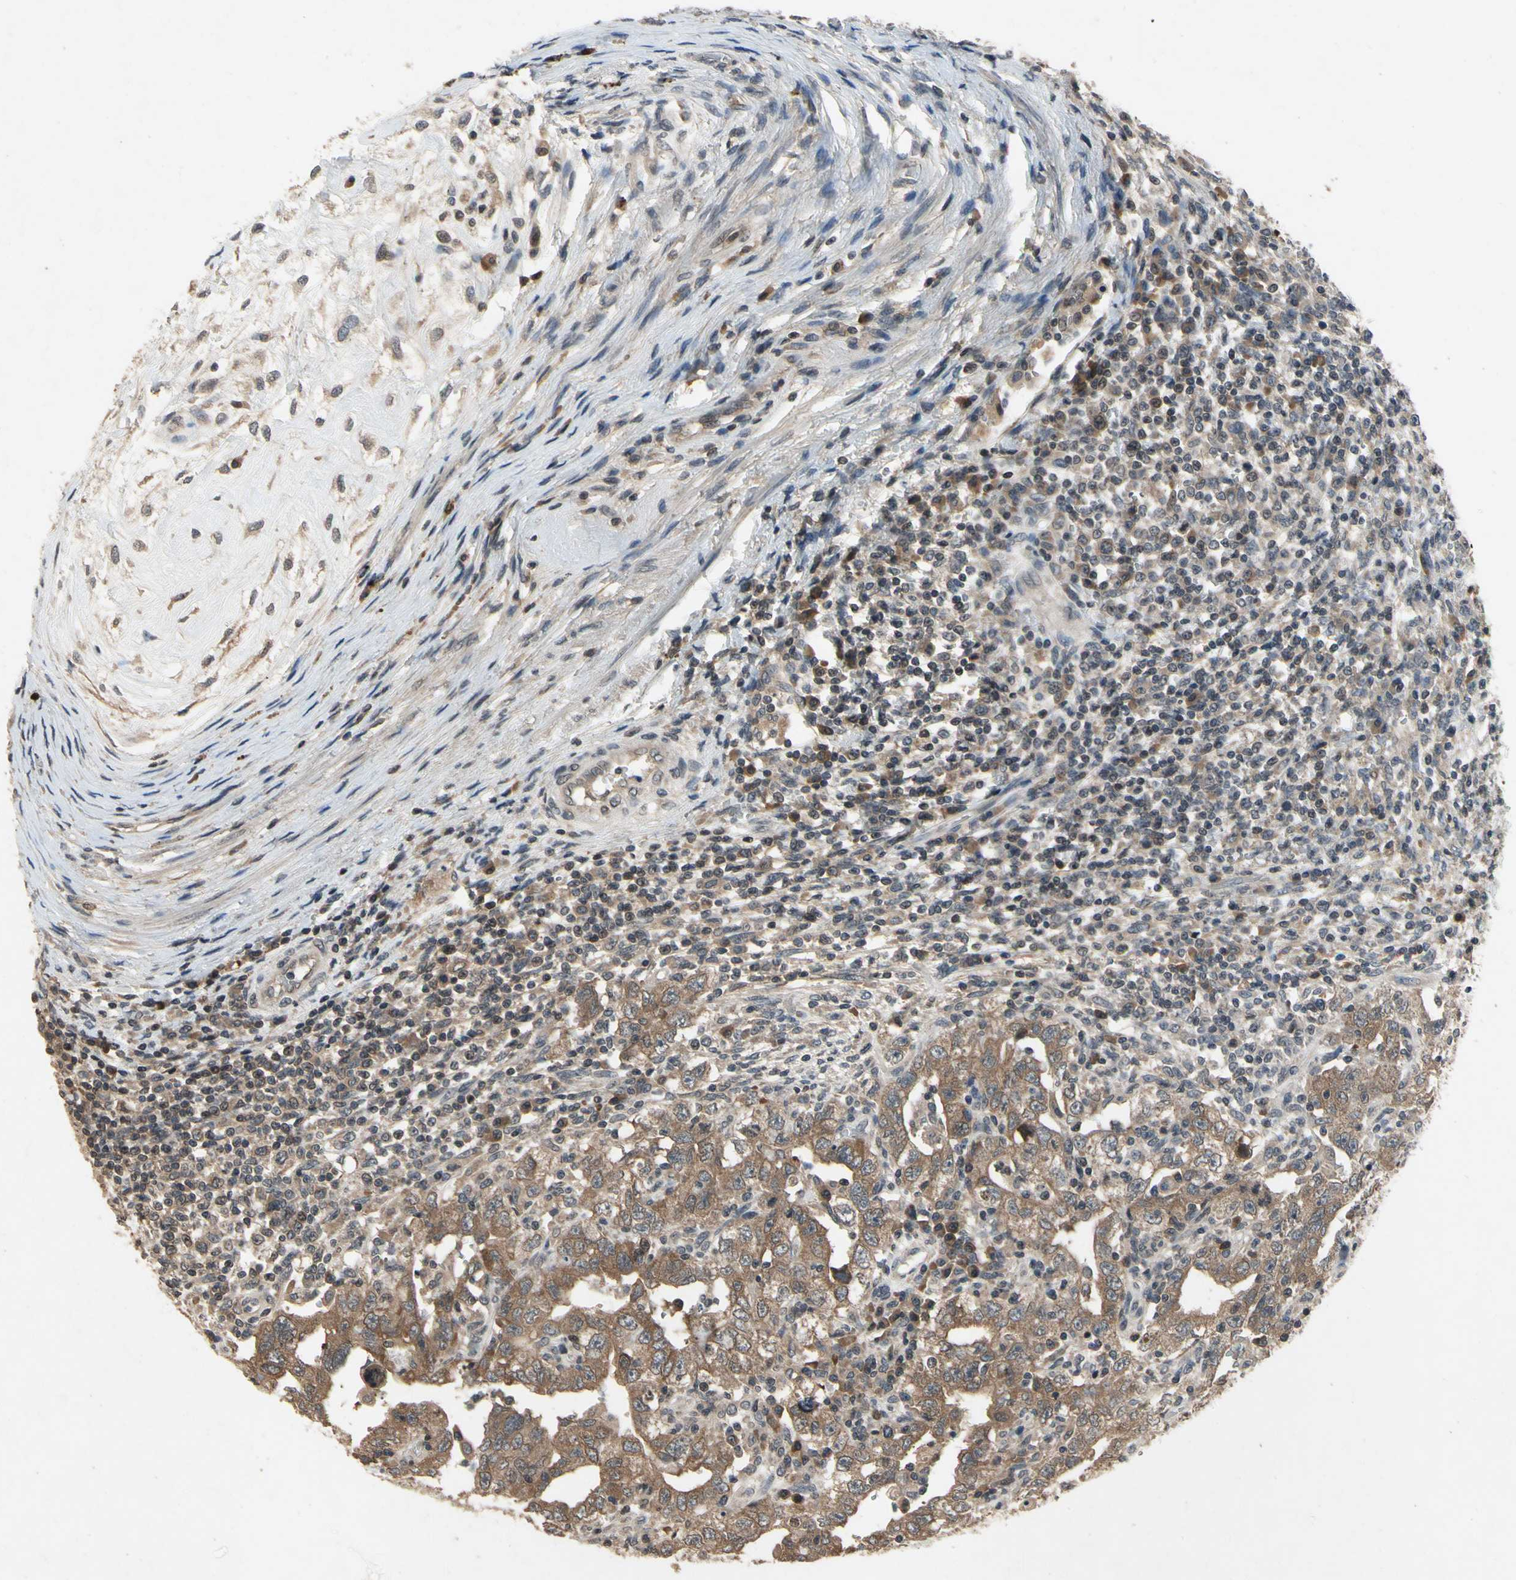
{"staining": {"intensity": "moderate", "quantity": ">75%", "location": "cytoplasmic/membranous"}, "tissue": "testis cancer", "cell_type": "Tumor cells", "image_type": "cancer", "snomed": [{"axis": "morphology", "description": "Carcinoma, Embryonal, NOS"}, {"axis": "topography", "description": "Testis"}], "caption": "Protein staining of testis embryonal carcinoma tissue exhibits moderate cytoplasmic/membranous expression in about >75% of tumor cells.", "gene": "DPY19L3", "patient": {"sex": "male", "age": 26}}